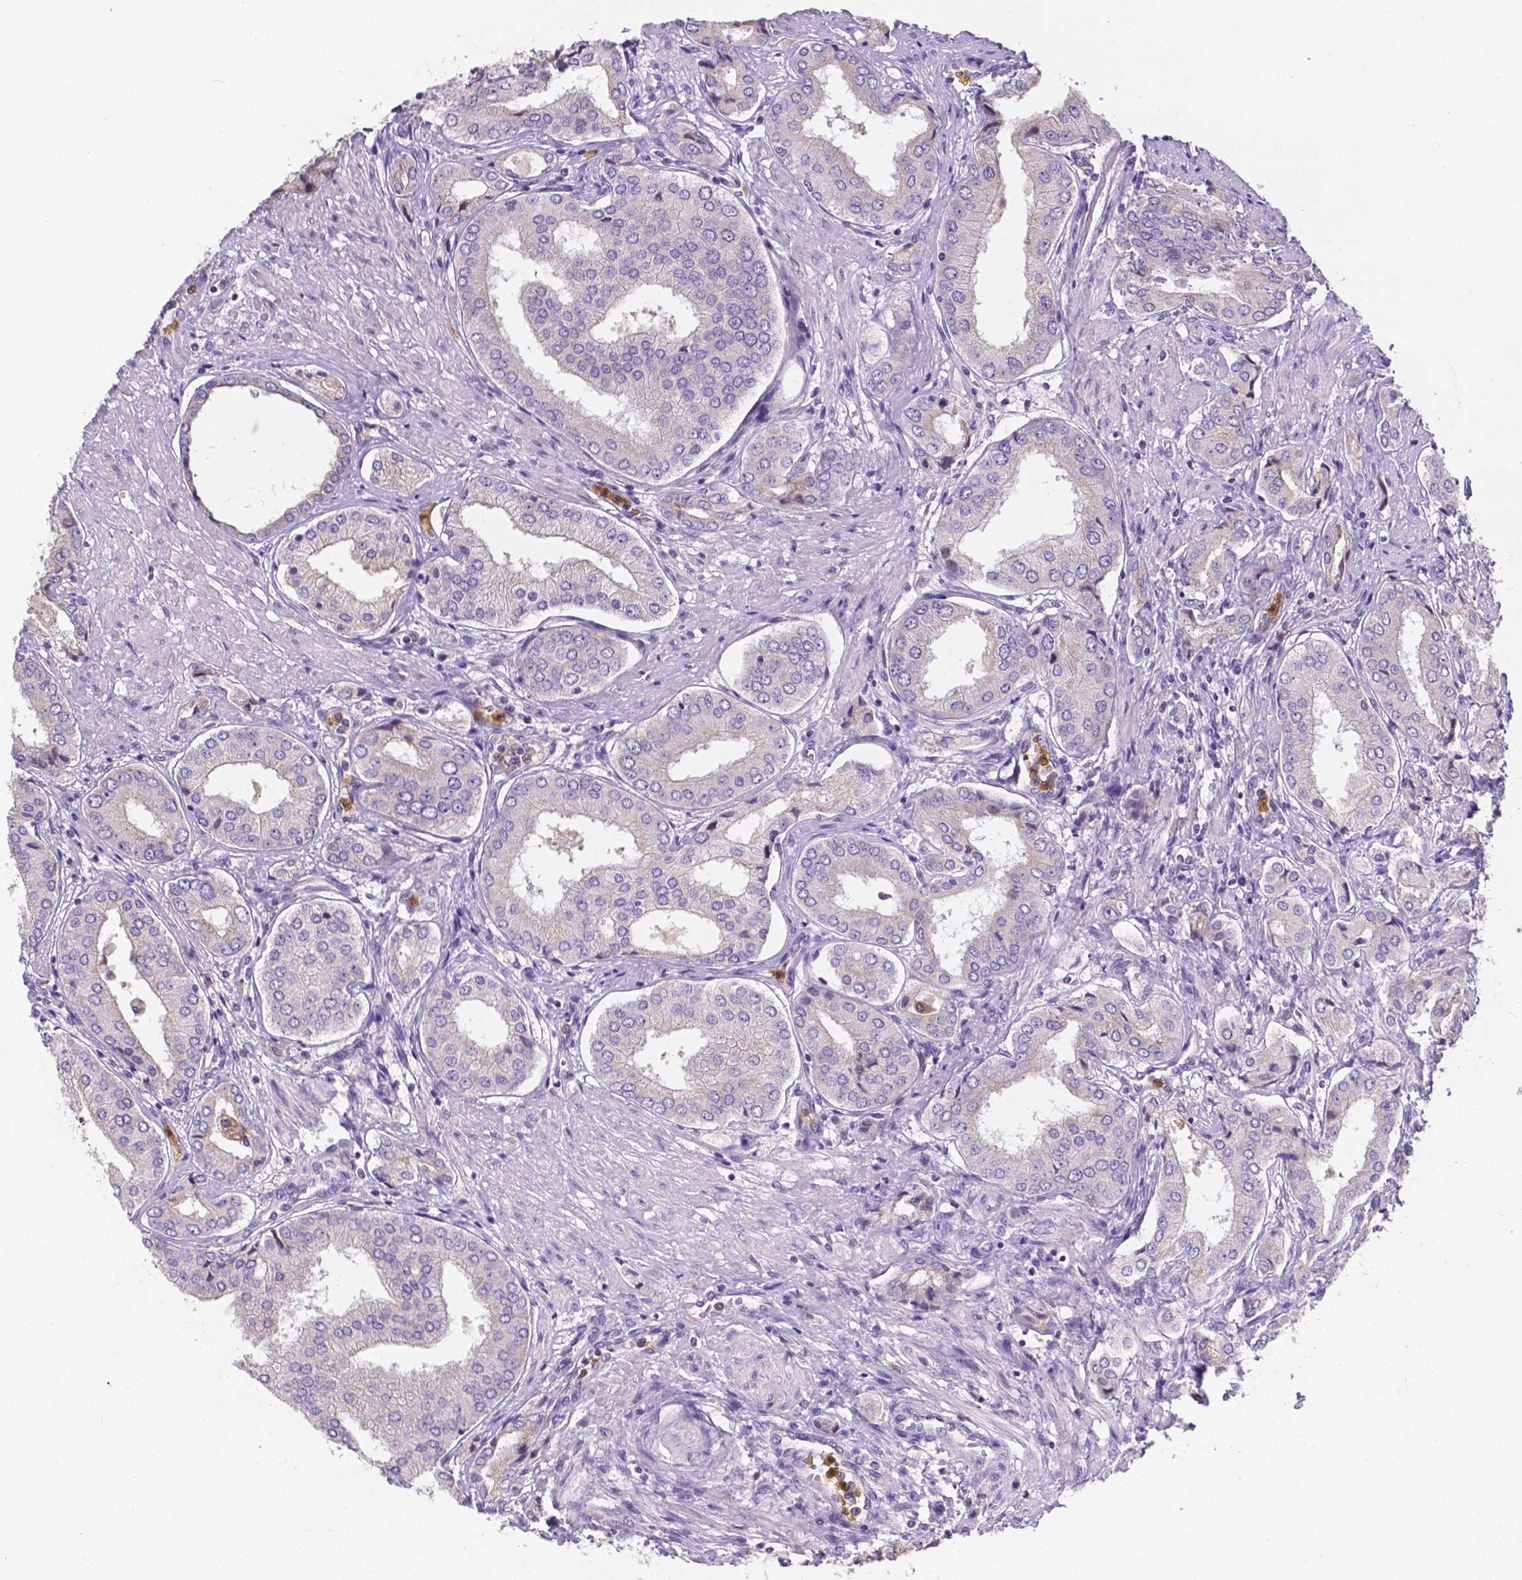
{"staining": {"intensity": "negative", "quantity": "none", "location": "none"}, "tissue": "prostate cancer", "cell_type": "Tumor cells", "image_type": "cancer", "snomed": [{"axis": "morphology", "description": "Adenocarcinoma, NOS"}, {"axis": "topography", "description": "Prostate"}], "caption": "Human prostate cancer (adenocarcinoma) stained for a protein using immunohistochemistry reveals no positivity in tumor cells.", "gene": "ZNRD2", "patient": {"sex": "male", "age": 63}}